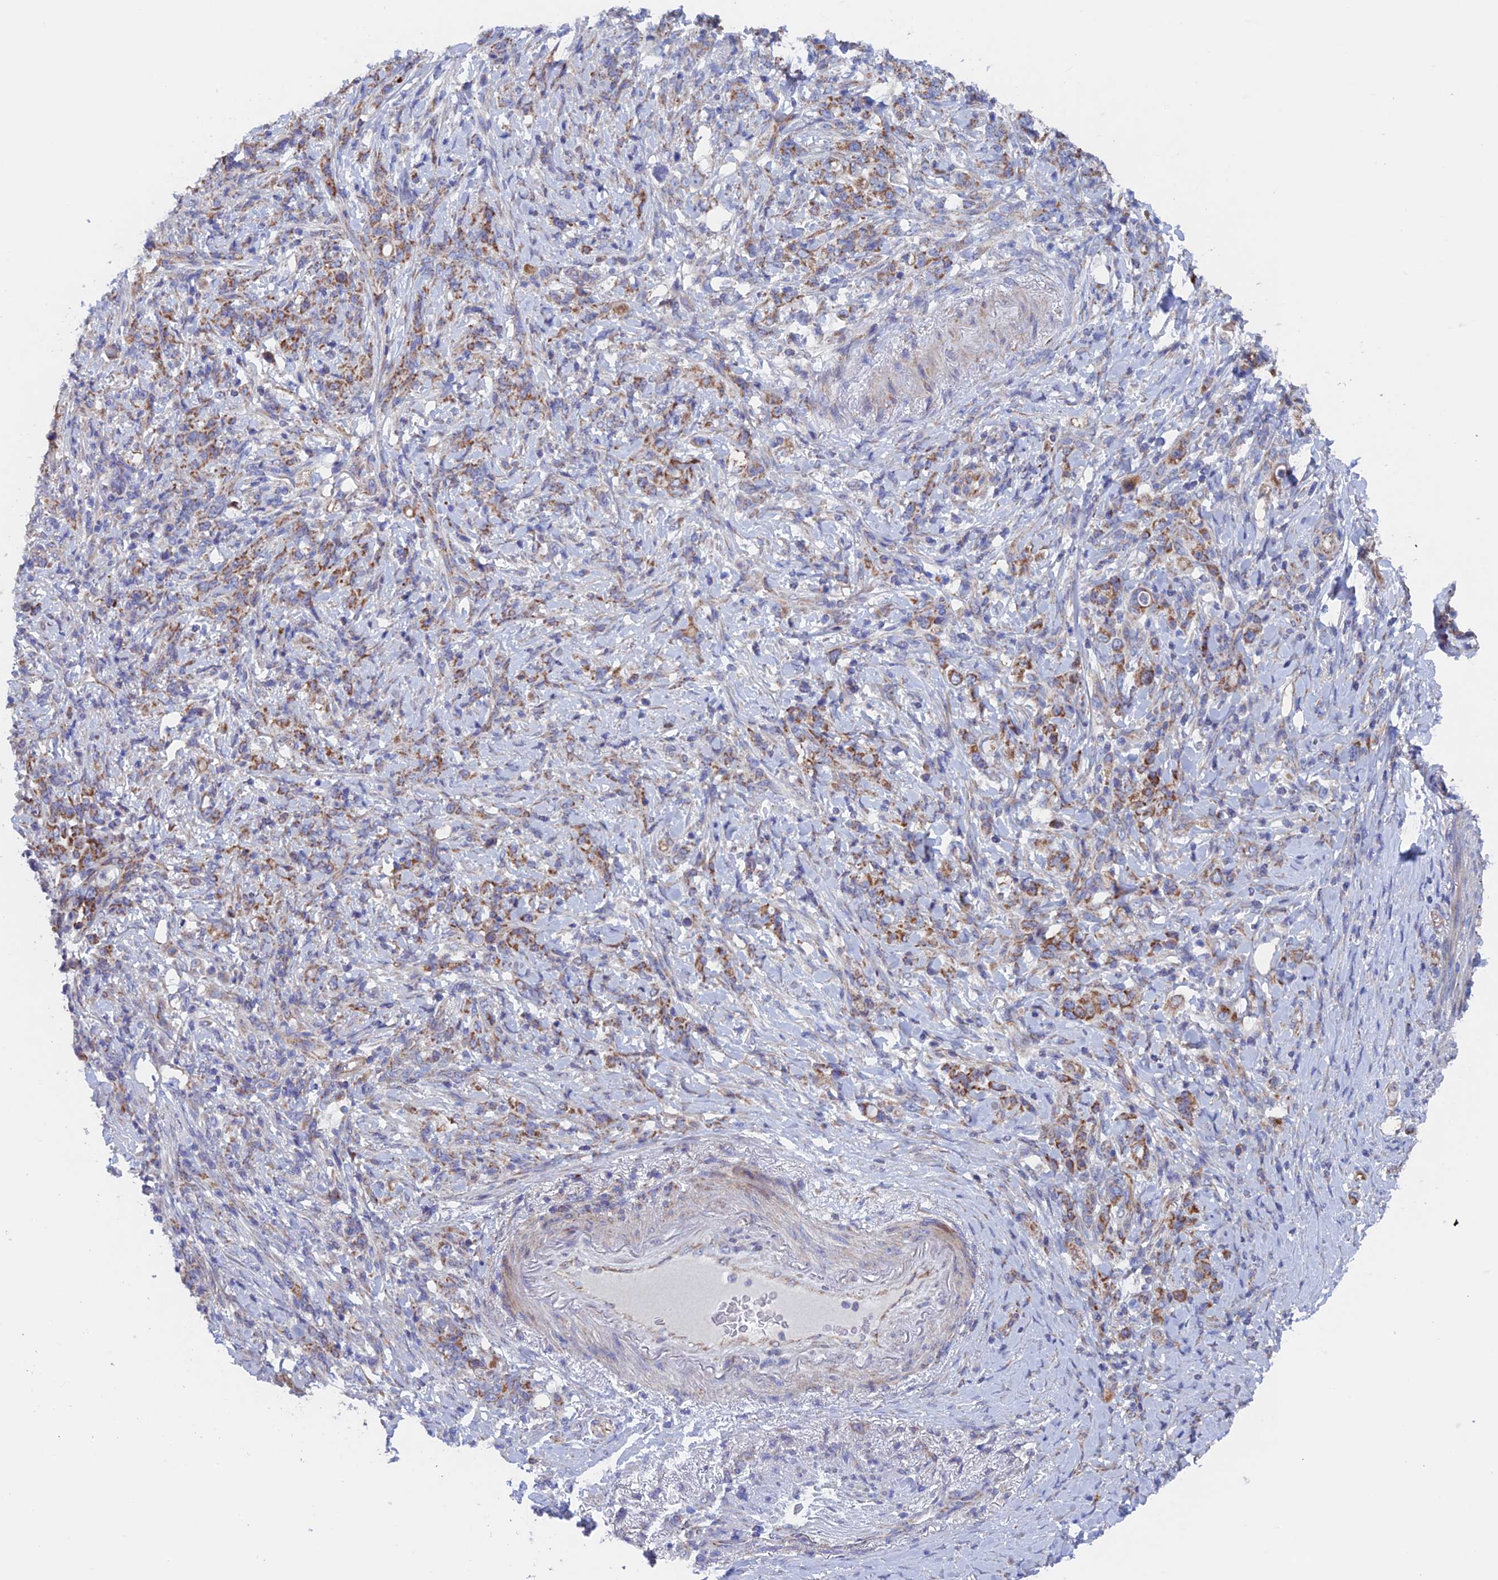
{"staining": {"intensity": "moderate", "quantity": ">75%", "location": "cytoplasmic/membranous"}, "tissue": "stomach cancer", "cell_type": "Tumor cells", "image_type": "cancer", "snomed": [{"axis": "morphology", "description": "Normal tissue, NOS"}, {"axis": "morphology", "description": "Adenocarcinoma, NOS"}, {"axis": "topography", "description": "Stomach"}], "caption": "A histopathology image of human stomach cancer stained for a protein demonstrates moderate cytoplasmic/membranous brown staining in tumor cells.", "gene": "MRPL1", "patient": {"sex": "female", "age": 79}}